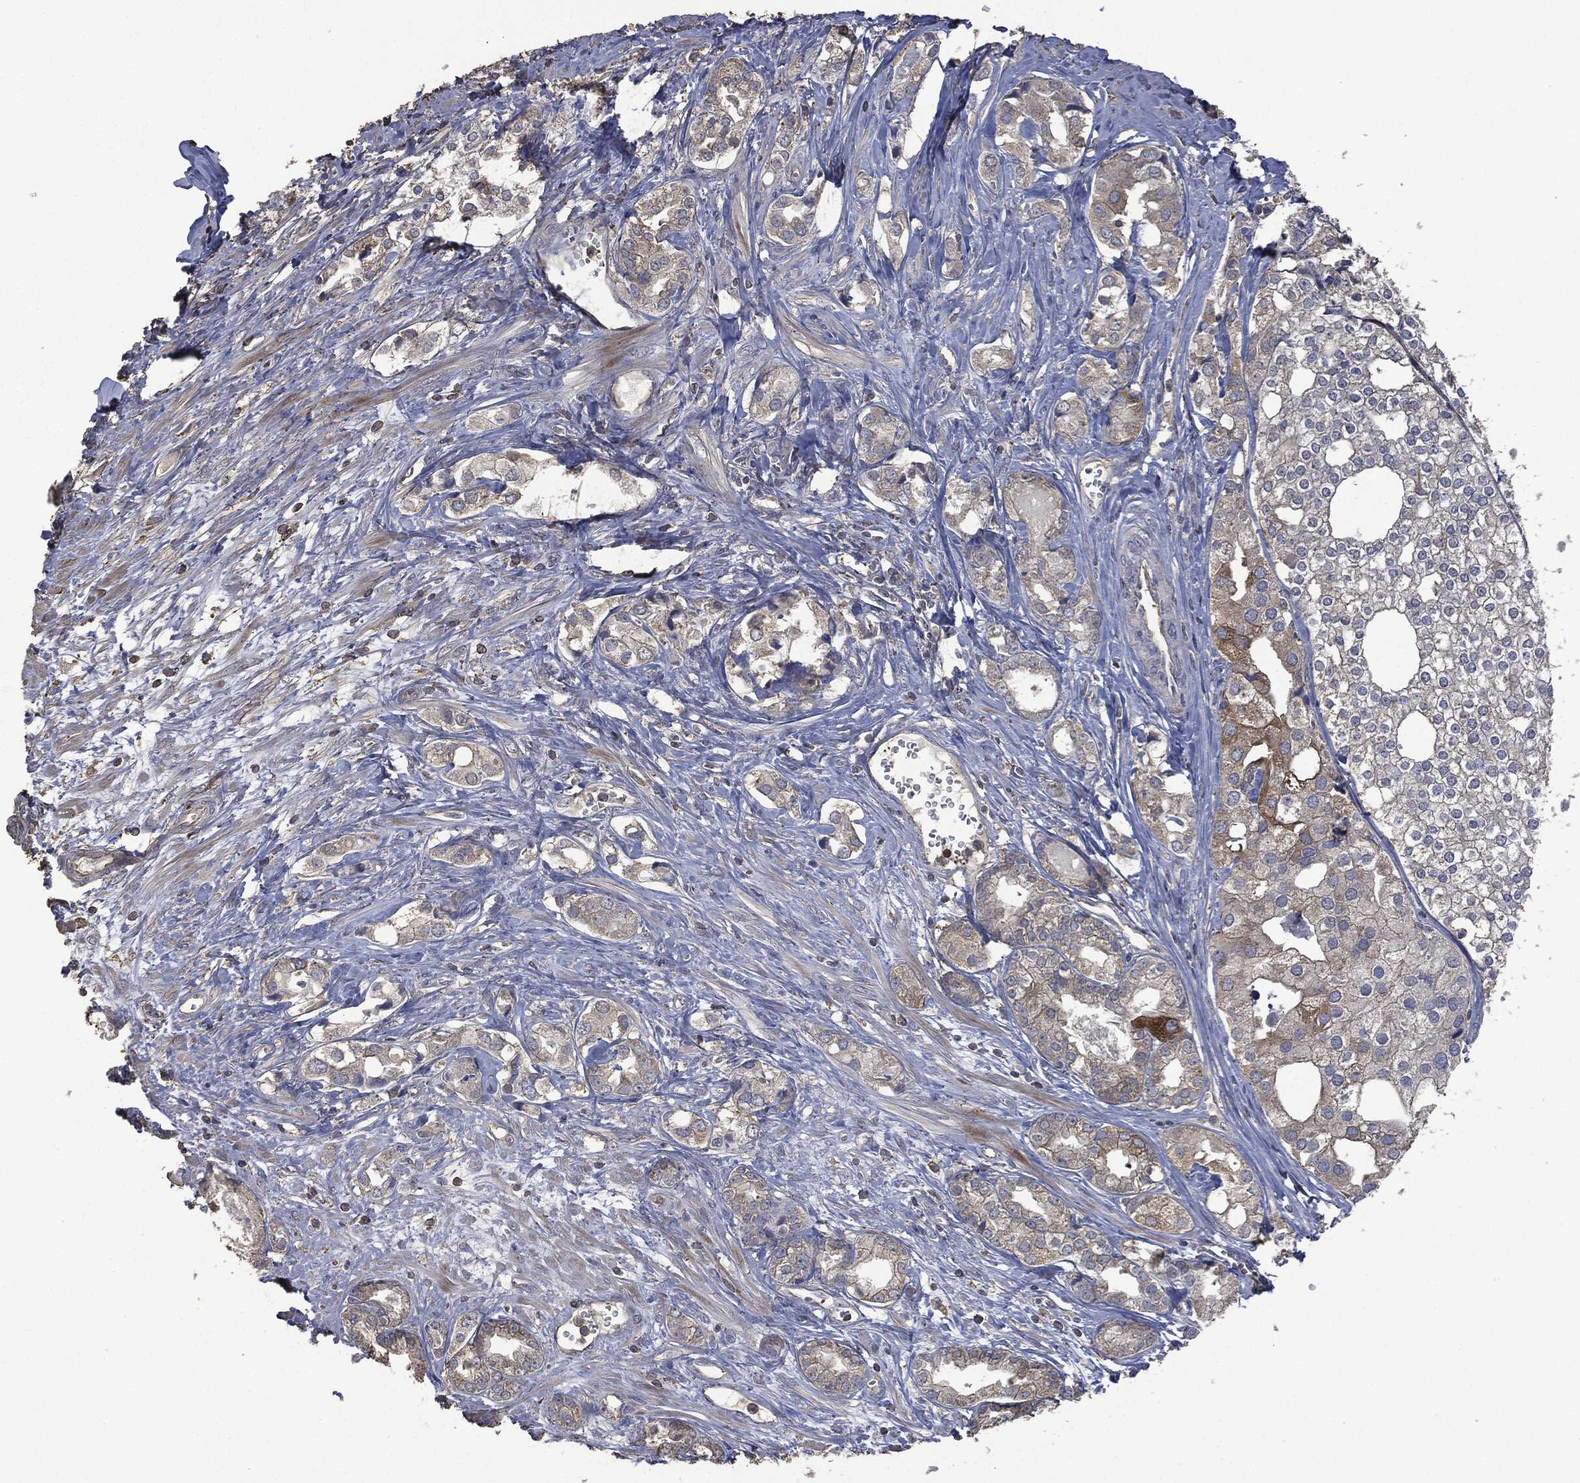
{"staining": {"intensity": "moderate", "quantity": "<25%", "location": "cytoplasmic/membranous"}, "tissue": "prostate cancer", "cell_type": "Tumor cells", "image_type": "cancer", "snomed": [{"axis": "morphology", "description": "Adenocarcinoma, NOS"}, {"axis": "topography", "description": "Prostate and seminal vesicle, NOS"}, {"axis": "topography", "description": "Prostate"}], "caption": "About <25% of tumor cells in human prostate cancer (adenocarcinoma) display moderate cytoplasmic/membranous protein staining as visualized by brown immunohistochemical staining.", "gene": "MSLN", "patient": {"sex": "male", "age": 62}}